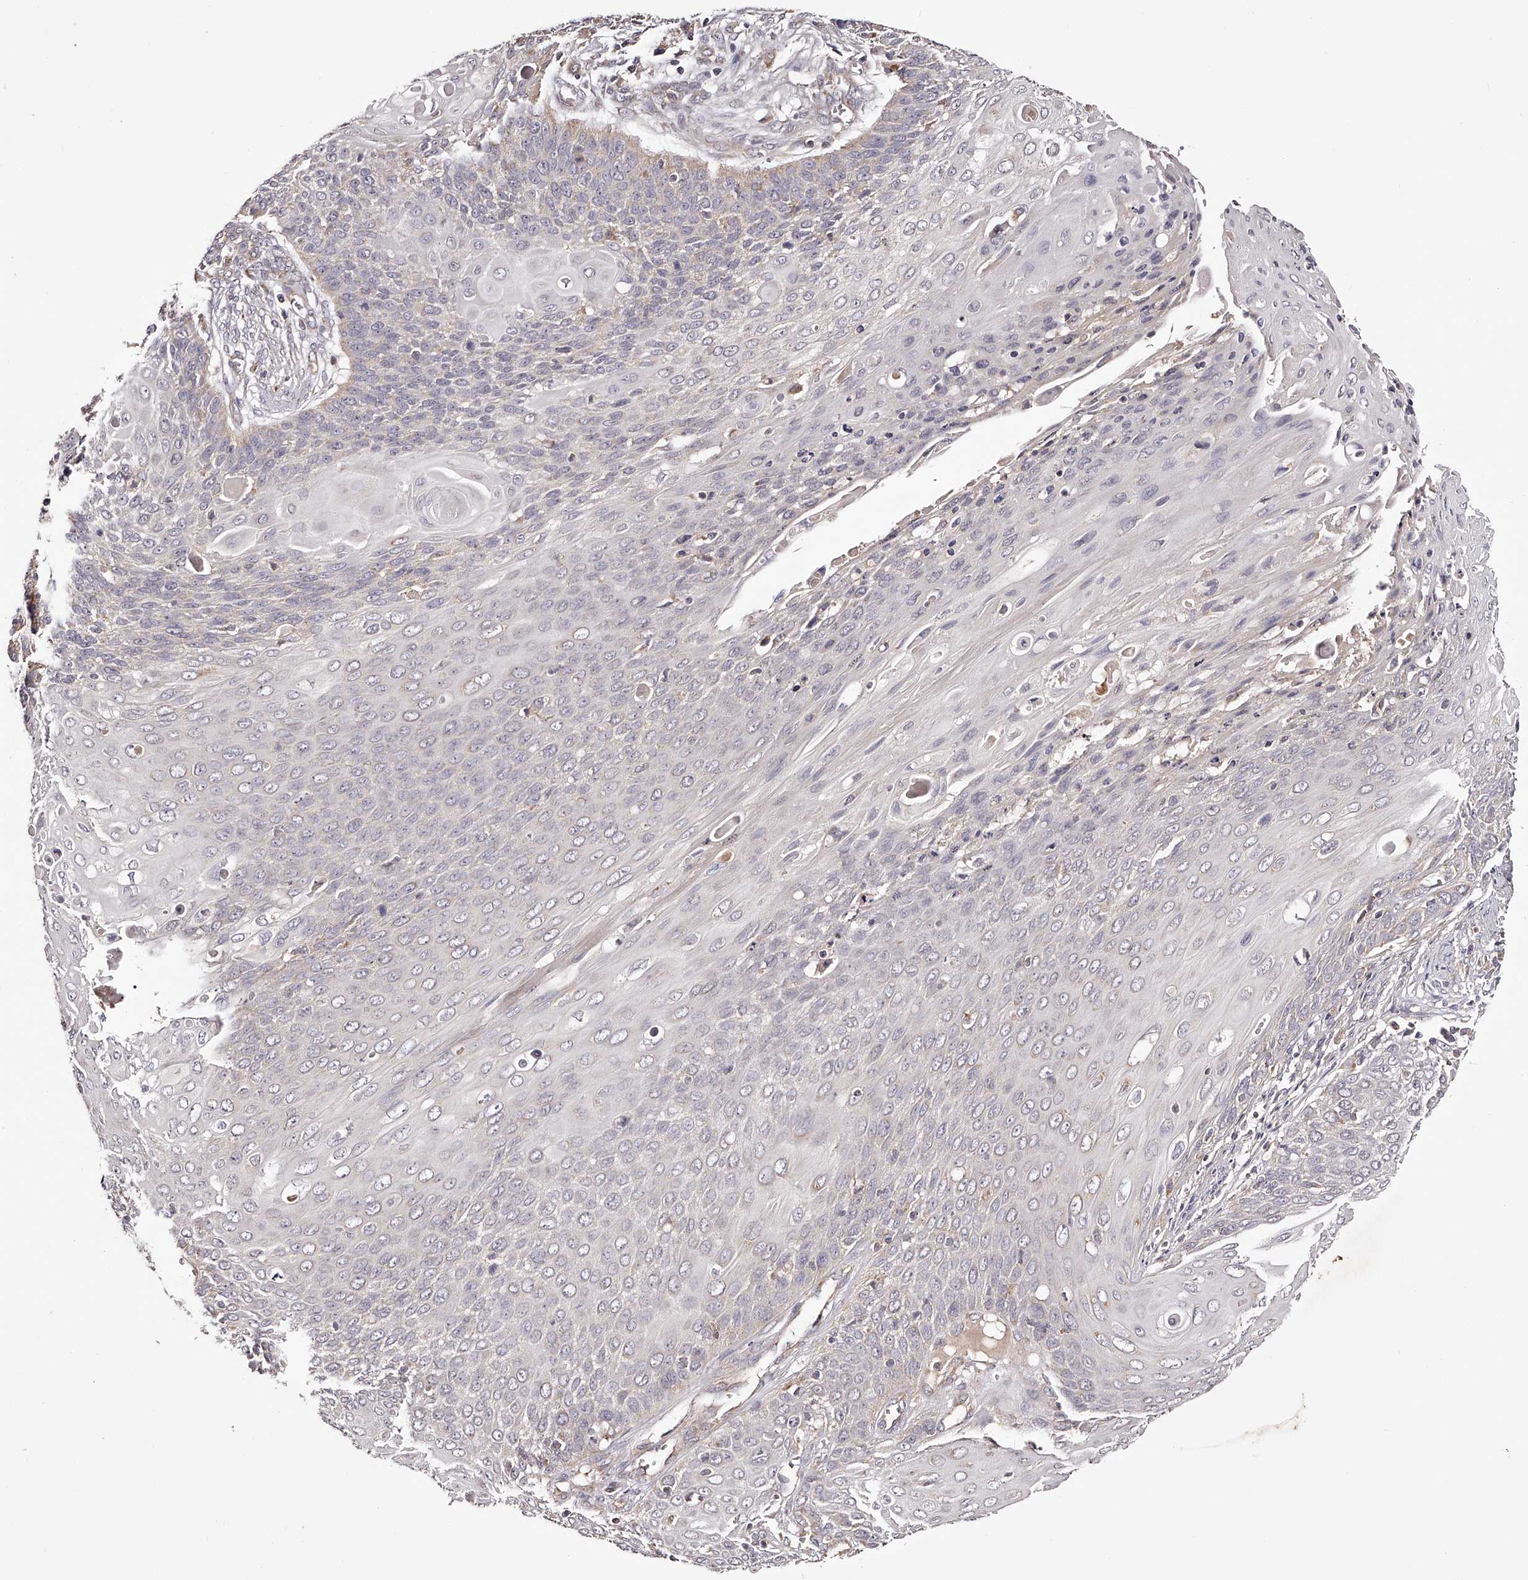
{"staining": {"intensity": "negative", "quantity": "none", "location": "none"}, "tissue": "cervical cancer", "cell_type": "Tumor cells", "image_type": "cancer", "snomed": [{"axis": "morphology", "description": "Squamous cell carcinoma, NOS"}, {"axis": "topography", "description": "Cervix"}], "caption": "This is an IHC micrograph of human squamous cell carcinoma (cervical). There is no positivity in tumor cells.", "gene": "USP21", "patient": {"sex": "female", "age": 39}}